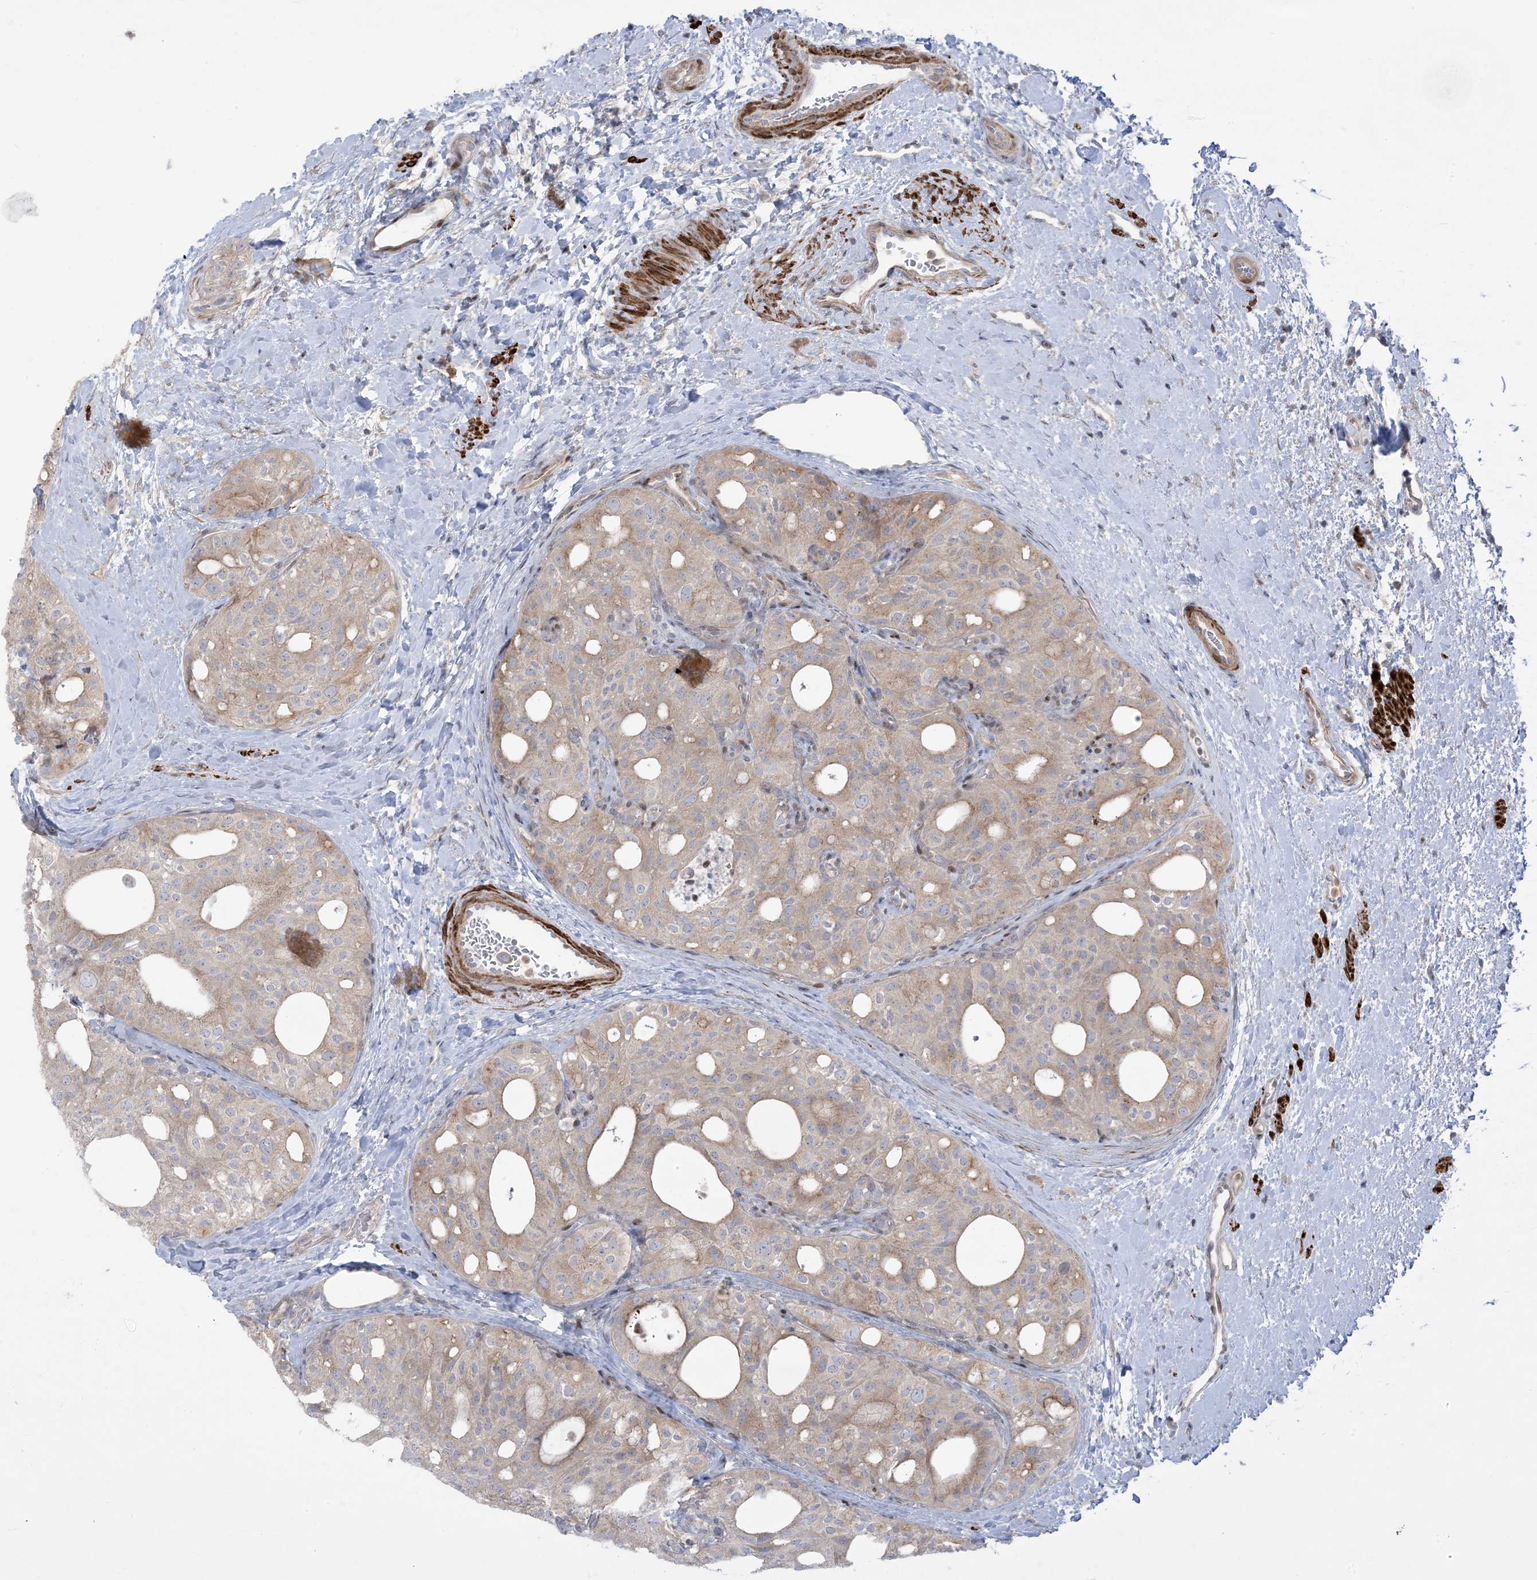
{"staining": {"intensity": "weak", "quantity": "<25%", "location": "cytoplasmic/membranous"}, "tissue": "thyroid cancer", "cell_type": "Tumor cells", "image_type": "cancer", "snomed": [{"axis": "morphology", "description": "Follicular adenoma carcinoma, NOS"}, {"axis": "topography", "description": "Thyroid gland"}], "caption": "DAB (3,3'-diaminobenzidine) immunohistochemical staining of human thyroid cancer displays no significant staining in tumor cells.", "gene": "AFTPH", "patient": {"sex": "male", "age": 75}}